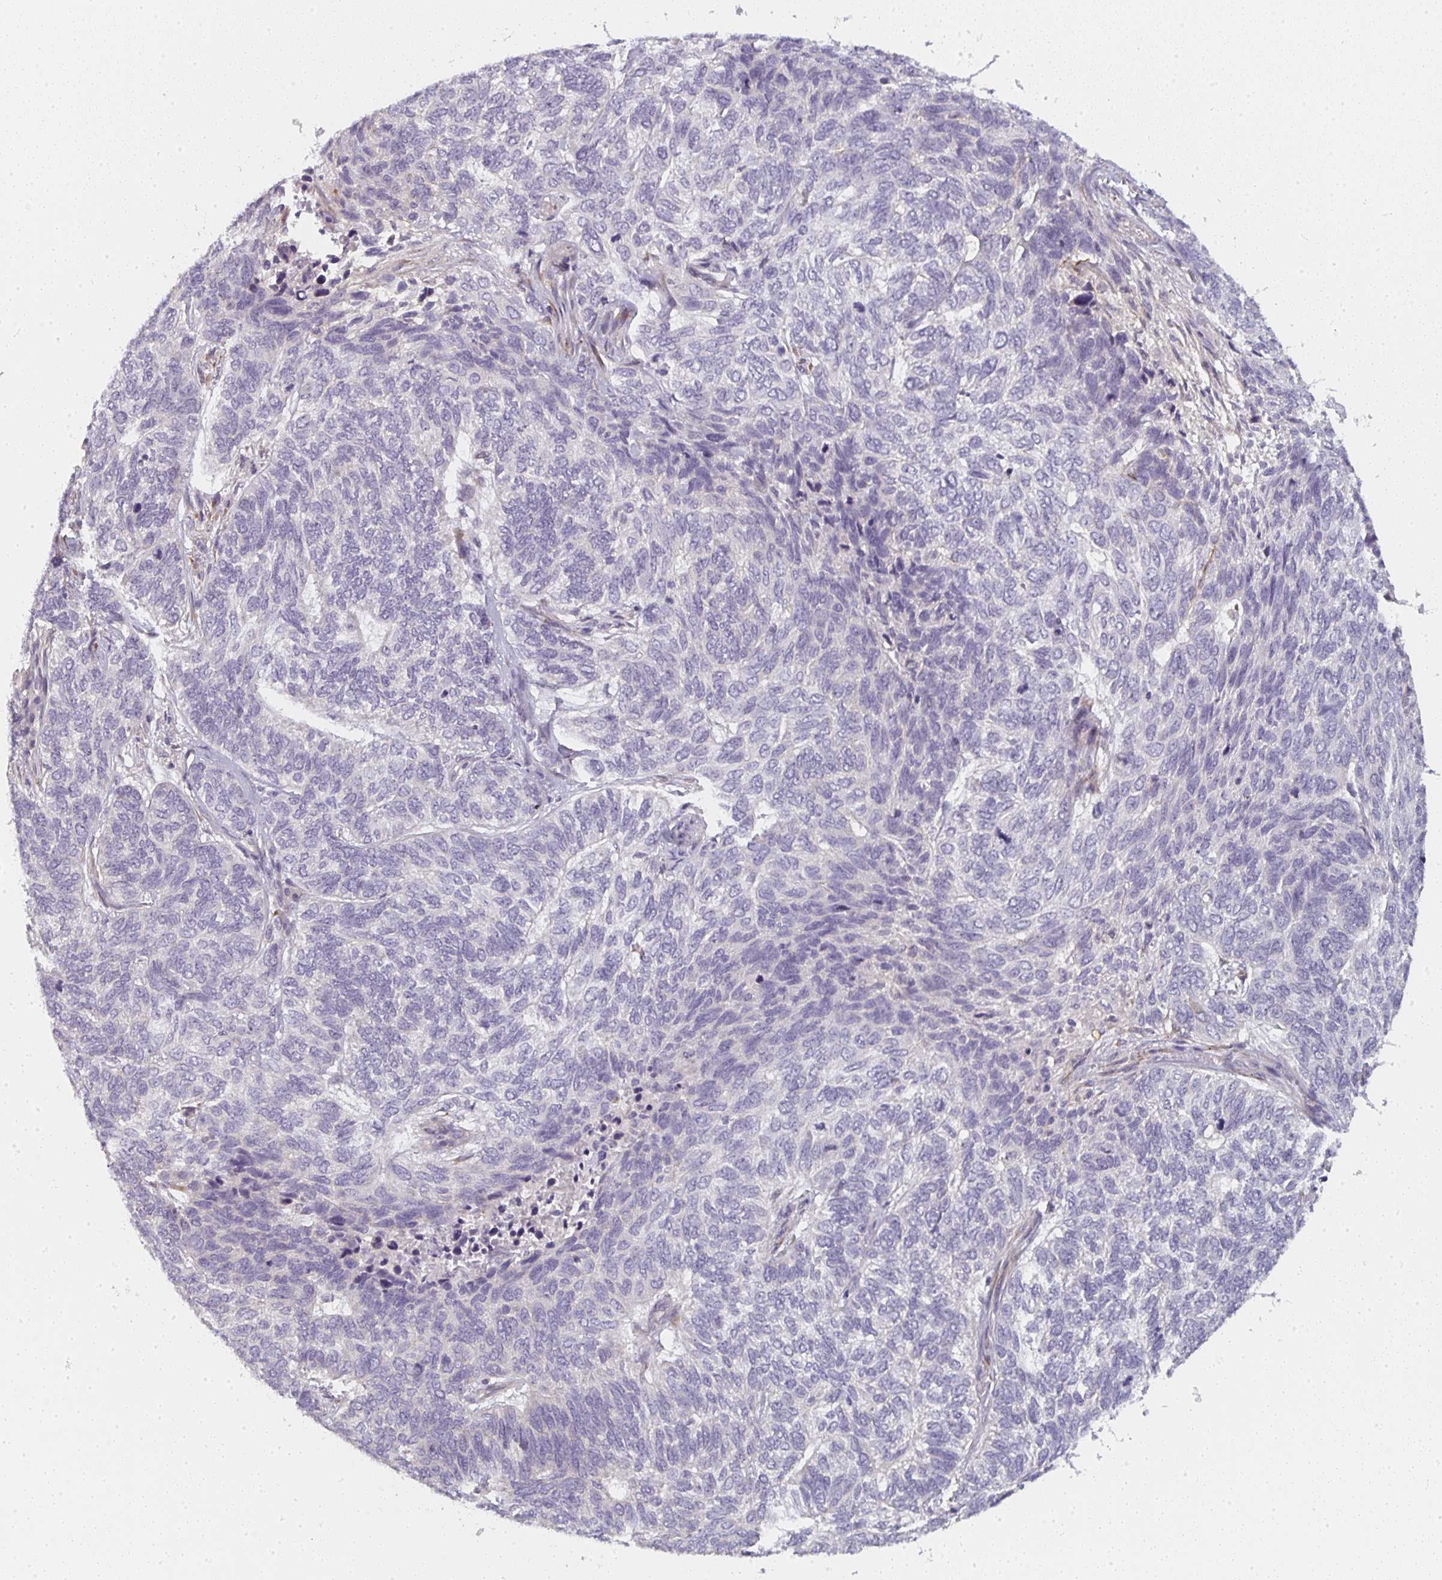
{"staining": {"intensity": "negative", "quantity": "none", "location": "none"}, "tissue": "skin cancer", "cell_type": "Tumor cells", "image_type": "cancer", "snomed": [{"axis": "morphology", "description": "Basal cell carcinoma"}, {"axis": "topography", "description": "Skin"}], "caption": "Immunohistochemistry photomicrograph of neoplastic tissue: skin cancer stained with DAB (3,3'-diaminobenzidine) displays no significant protein expression in tumor cells. (Brightfield microscopy of DAB immunohistochemistry (IHC) at high magnification).", "gene": "CTHRC1", "patient": {"sex": "female", "age": 65}}